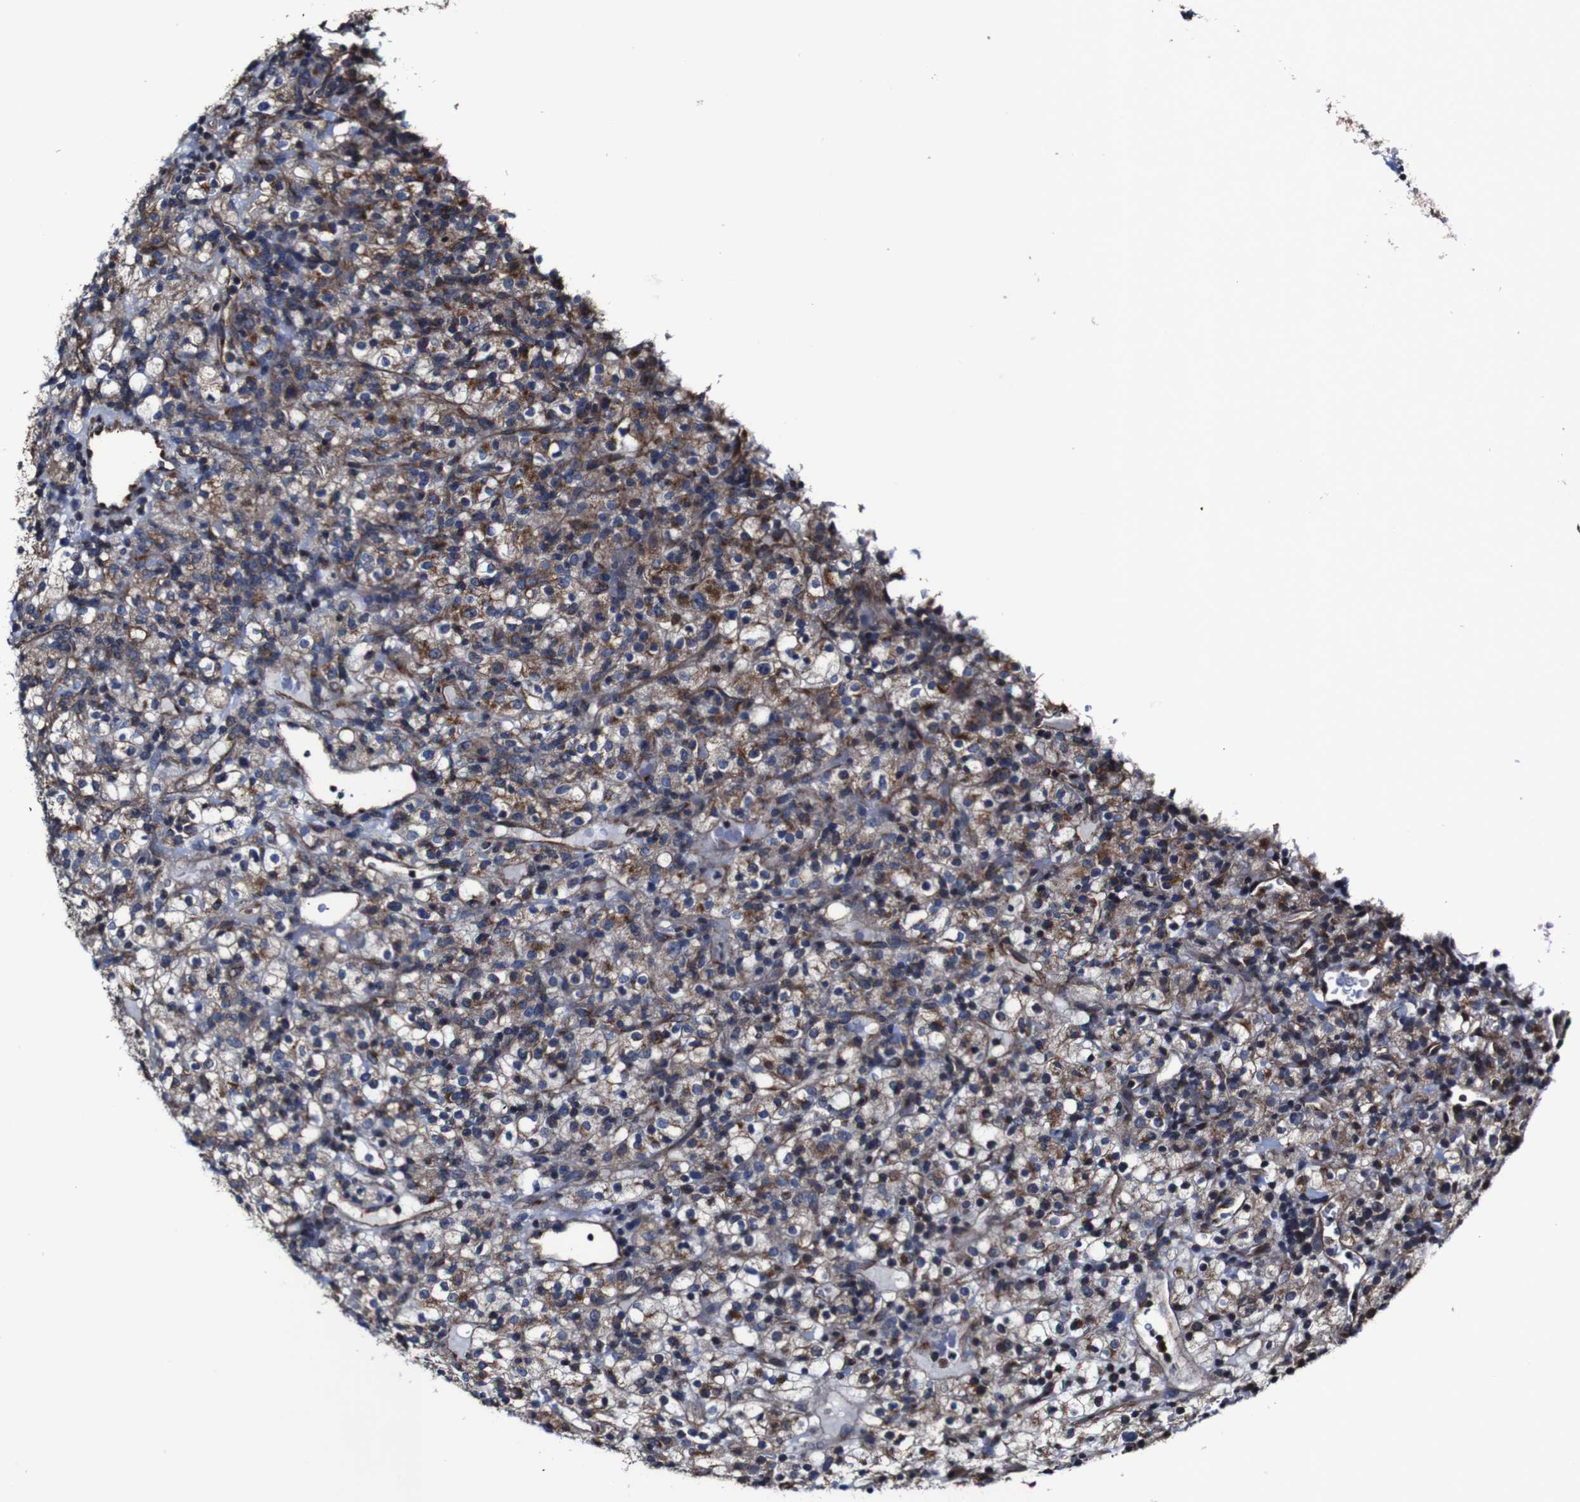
{"staining": {"intensity": "moderate", "quantity": "25%-75%", "location": "cytoplasmic/membranous"}, "tissue": "renal cancer", "cell_type": "Tumor cells", "image_type": "cancer", "snomed": [{"axis": "morphology", "description": "Normal tissue, NOS"}, {"axis": "morphology", "description": "Adenocarcinoma, NOS"}, {"axis": "topography", "description": "Kidney"}], "caption": "Immunohistochemistry (IHC) photomicrograph of adenocarcinoma (renal) stained for a protein (brown), which reveals medium levels of moderate cytoplasmic/membranous staining in about 25%-75% of tumor cells.", "gene": "CSF1R", "patient": {"sex": "female", "age": 72}}